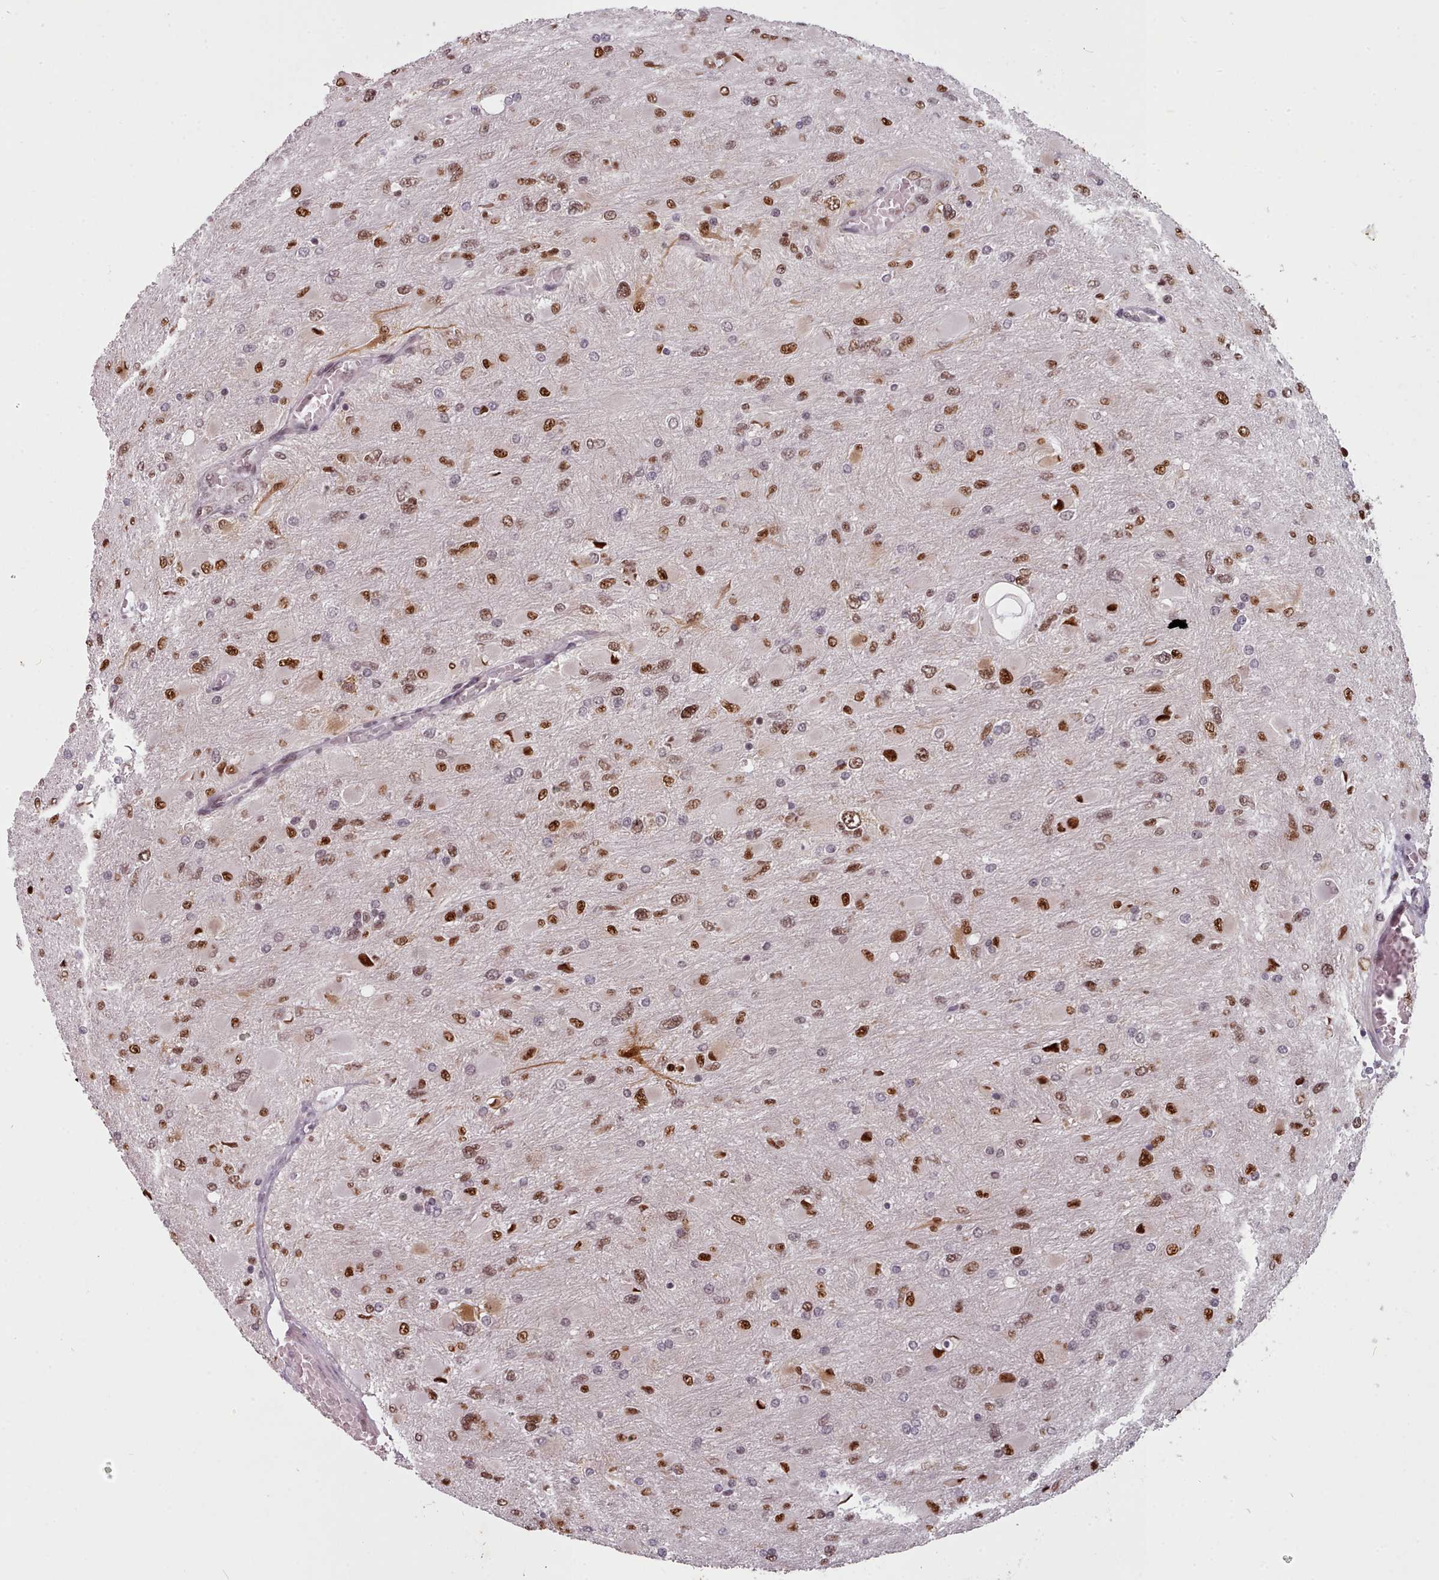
{"staining": {"intensity": "strong", "quantity": "25%-75%", "location": "nuclear"}, "tissue": "glioma", "cell_type": "Tumor cells", "image_type": "cancer", "snomed": [{"axis": "morphology", "description": "Glioma, malignant, High grade"}, {"axis": "topography", "description": "Cerebral cortex"}], "caption": "Strong nuclear expression for a protein is seen in about 25%-75% of tumor cells of glioma using immunohistochemistry (IHC).", "gene": "SRSF9", "patient": {"sex": "female", "age": 36}}